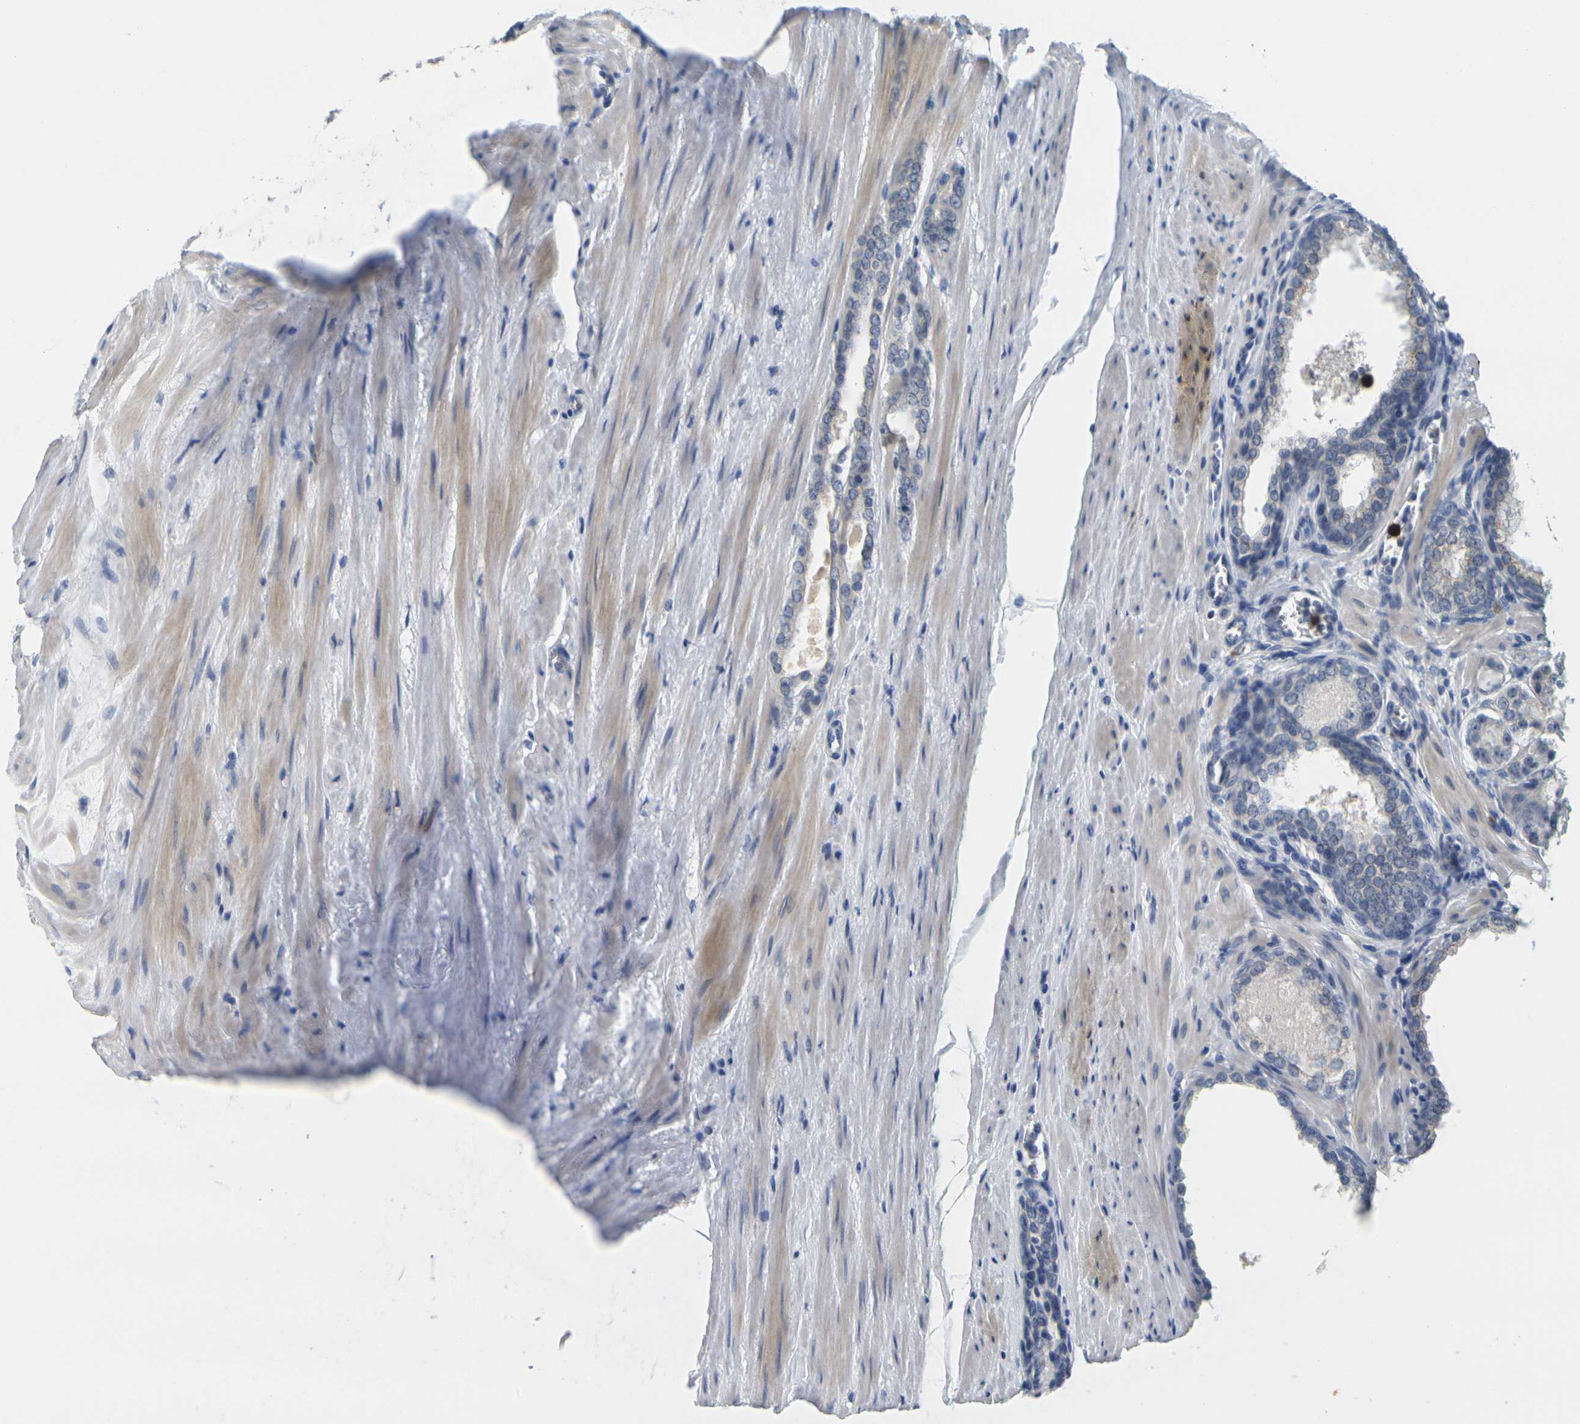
{"staining": {"intensity": "negative", "quantity": "none", "location": "none"}, "tissue": "prostate cancer", "cell_type": "Tumor cells", "image_type": "cancer", "snomed": [{"axis": "morphology", "description": "Adenocarcinoma, Low grade"}, {"axis": "topography", "description": "Prostate"}], "caption": "Photomicrograph shows no protein staining in tumor cells of prostate adenocarcinoma (low-grade) tissue. (DAB IHC with hematoxylin counter stain).", "gene": "GPR15", "patient": {"sex": "male", "age": 57}}